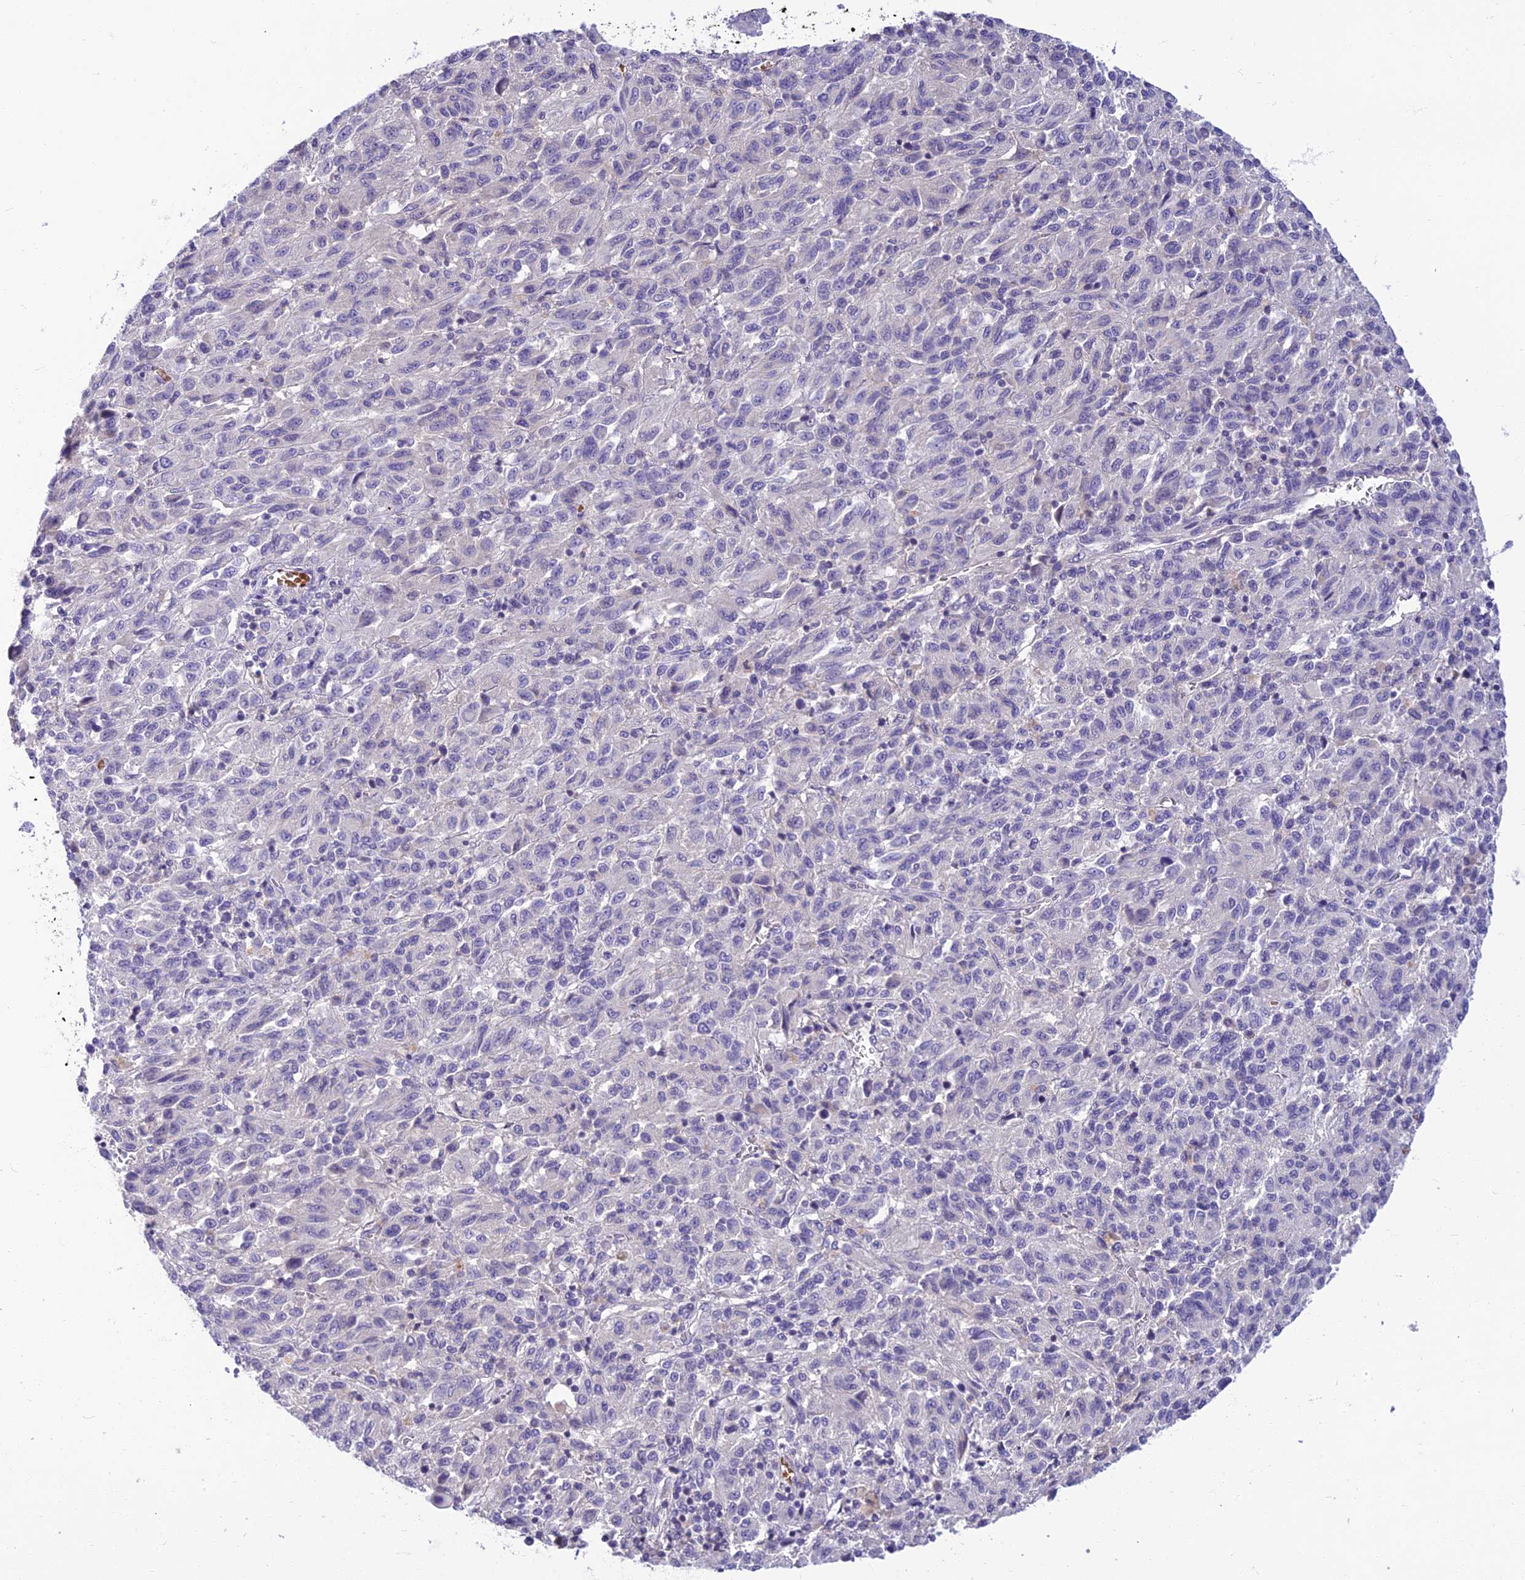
{"staining": {"intensity": "negative", "quantity": "none", "location": "none"}, "tissue": "melanoma", "cell_type": "Tumor cells", "image_type": "cancer", "snomed": [{"axis": "morphology", "description": "Malignant melanoma, Metastatic site"}, {"axis": "topography", "description": "Lung"}], "caption": "There is no significant expression in tumor cells of melanoma. (Brightfield microscopy of DAB IHC at high magnification).", "gene": "CLIP4", "patient": {"sex": "male", "age": 64}}